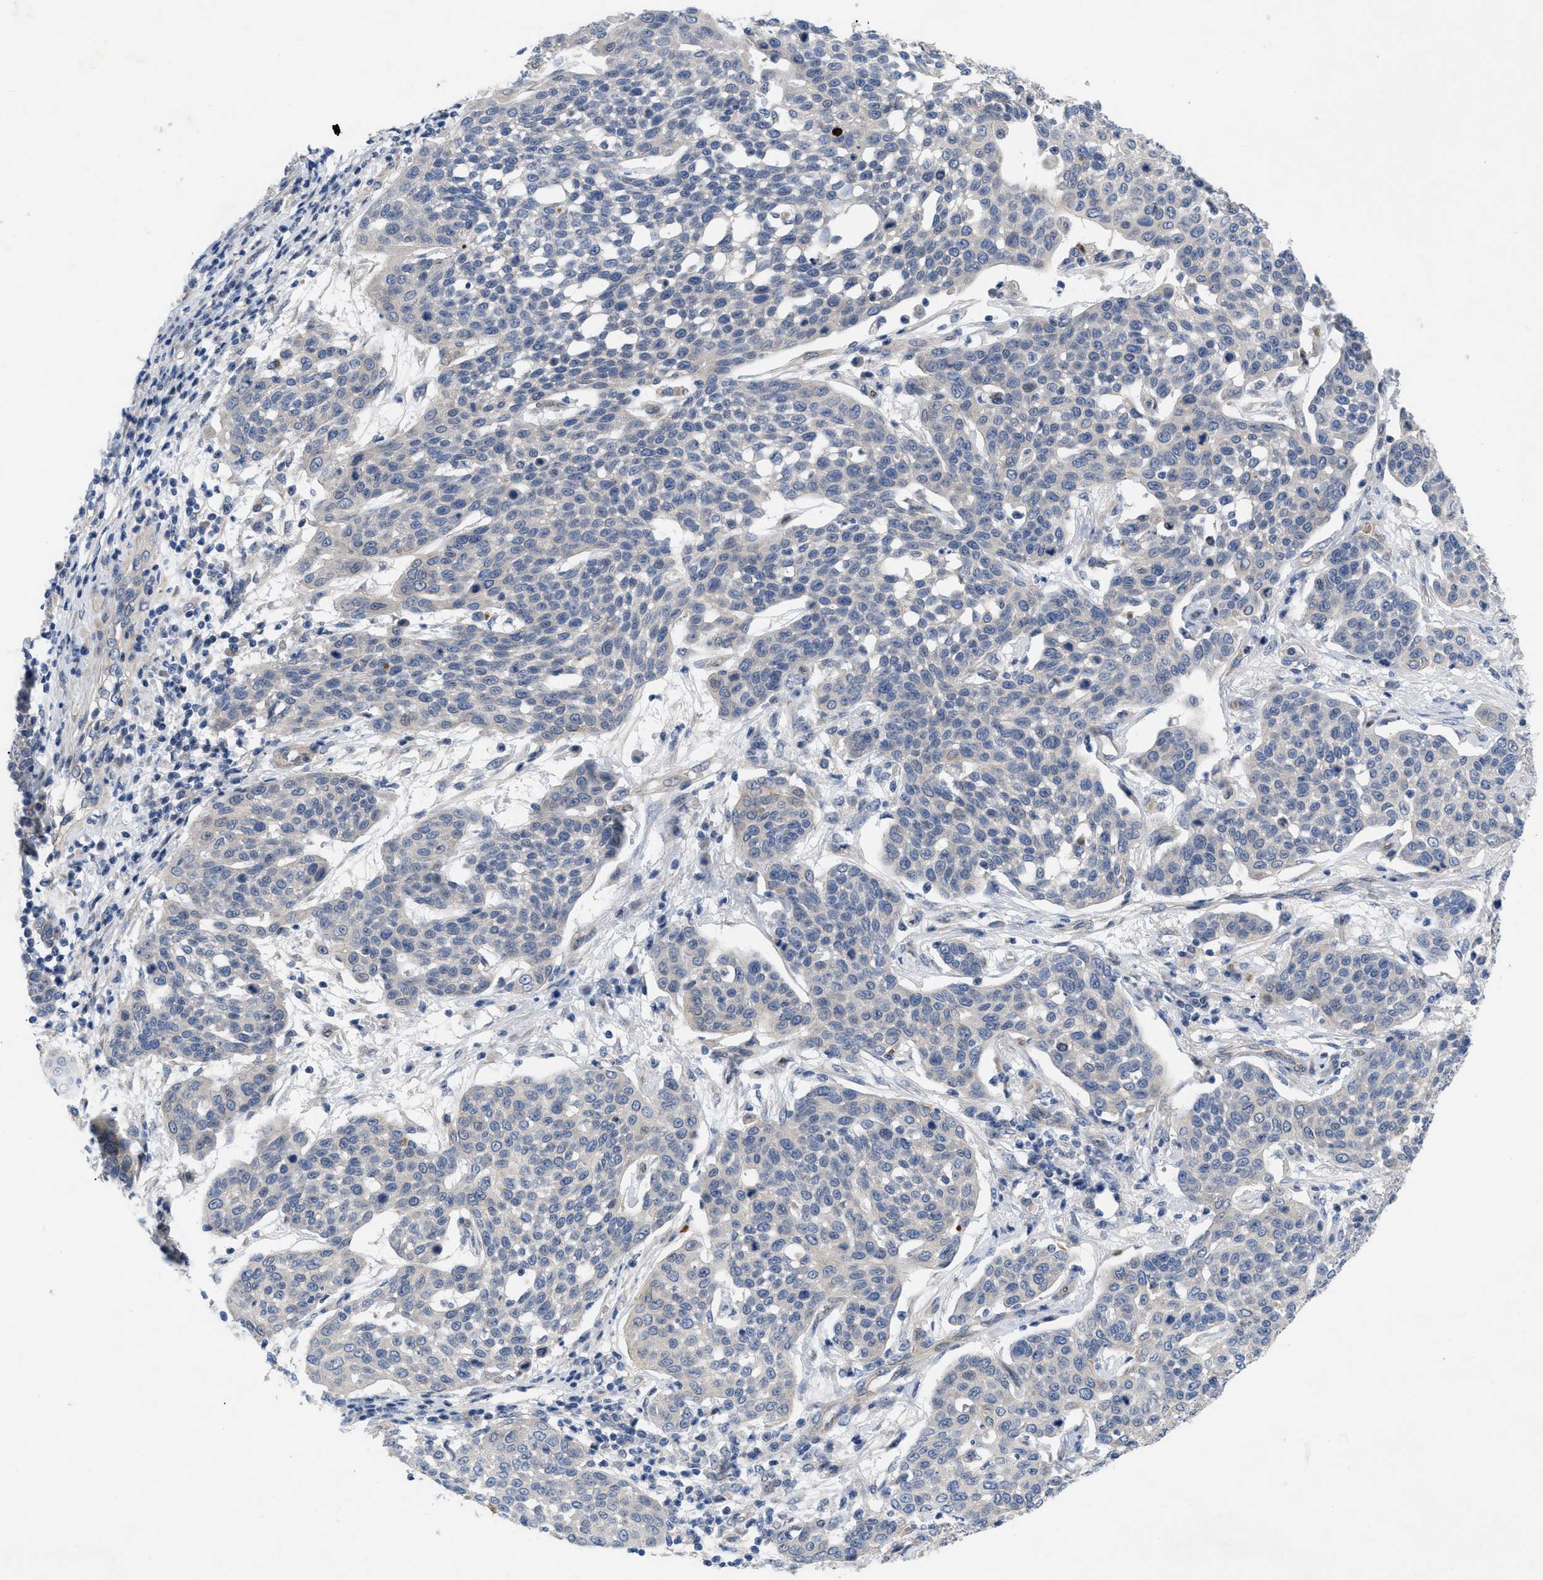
{"staining": {"intensity": "negative", "quantity": "none", "location": "none"}, "tissue": "cervical cancer", "cell_type": "Tumor cells", "image_type": "cancer", "snomed": [{"axis": "morphology", "description": "Squamous cell carcinoma, NOS"}, {"axis": "topography", "description": "Cervix"}], "caption": "The photomicrograph shows no staining of tumor cells in cervical cancer (squamous cell carcinoma).", "gene": "NDEL1", "patient": {"sex": "female", "age": 34}}